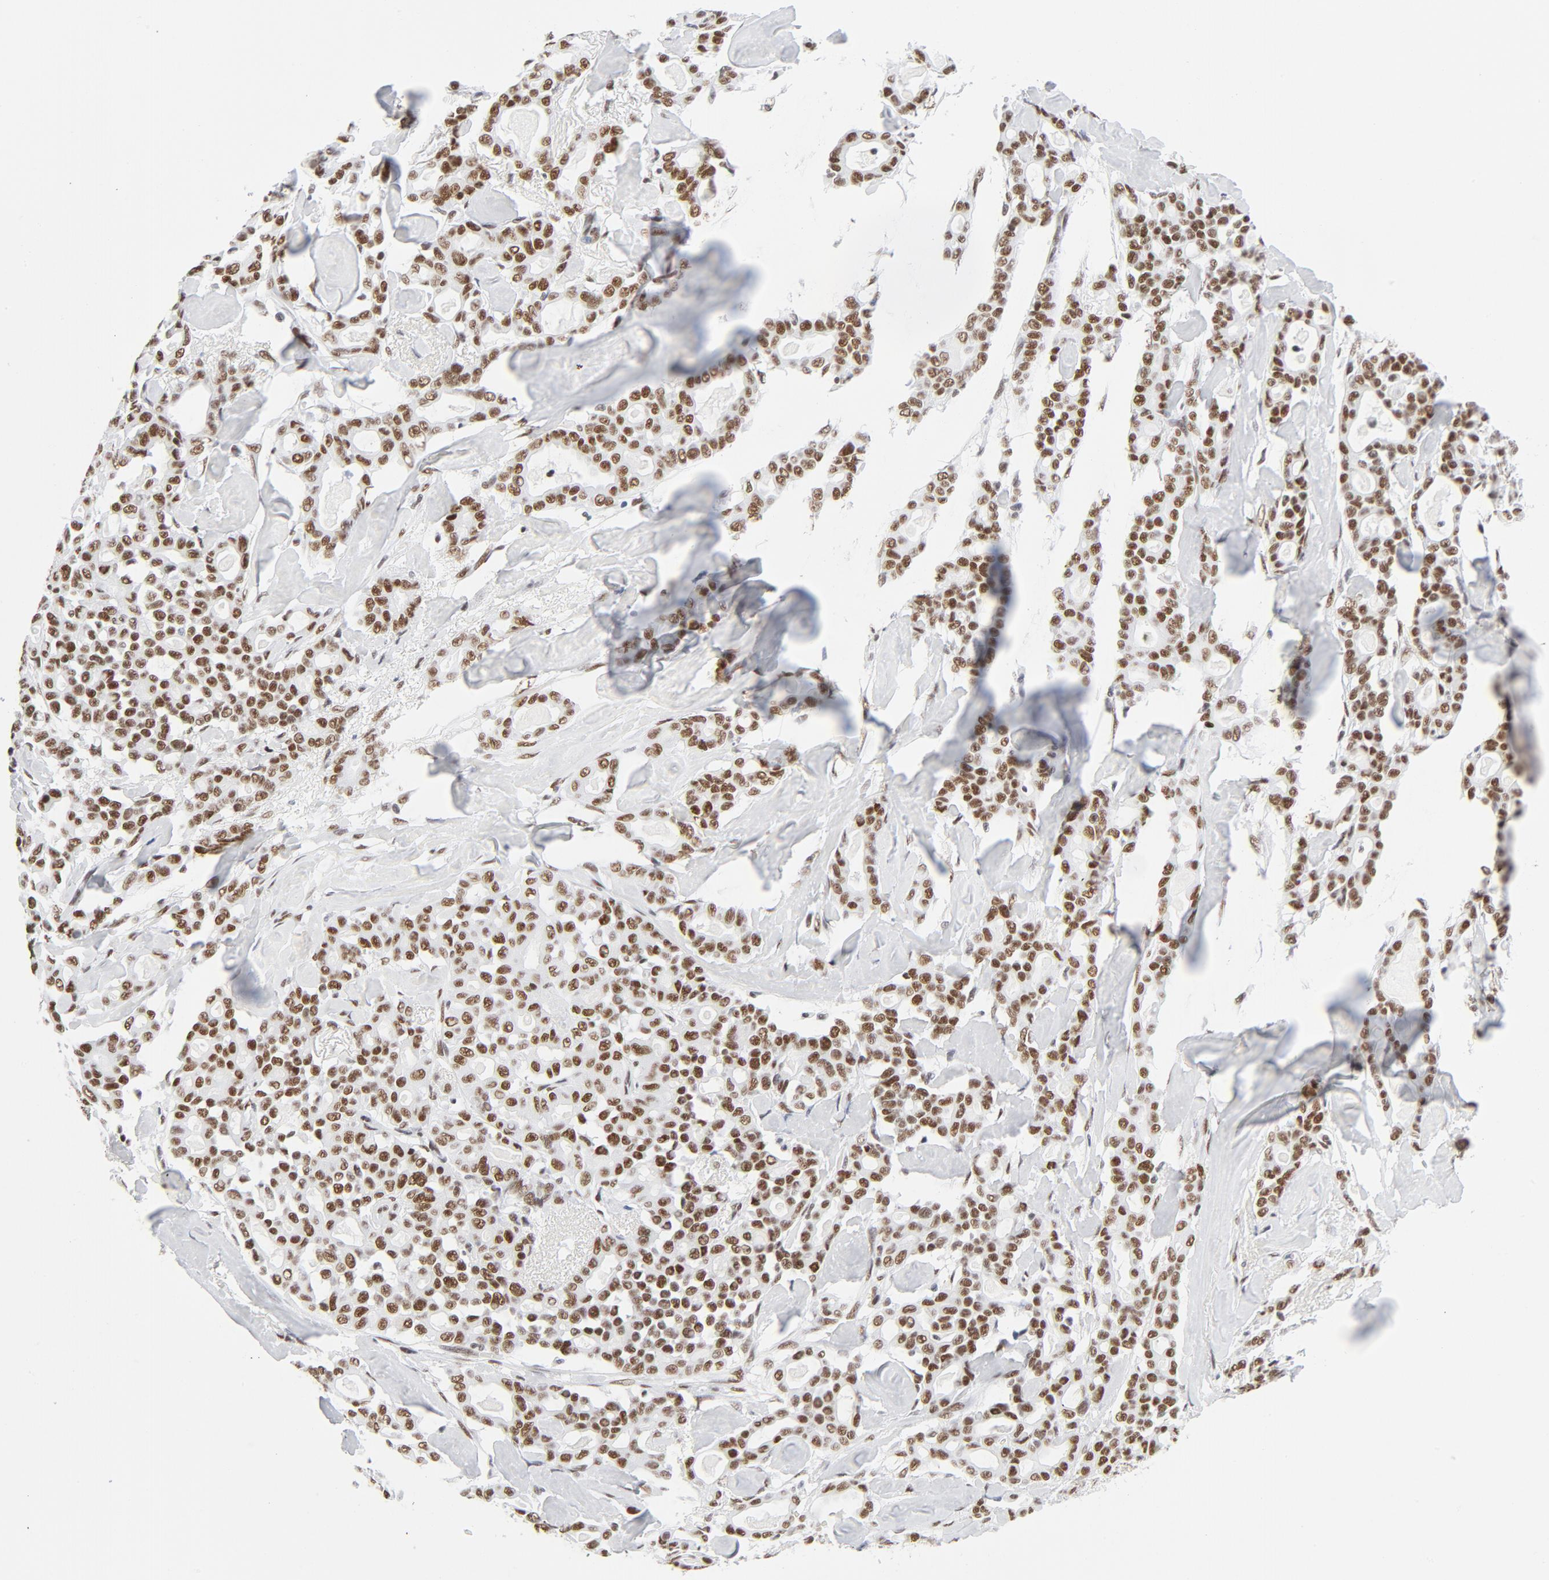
{"staining": {"intensity": "moderate", "quantity": ">75%", "location": "nuclear"}, "tissue": "pancreatic cancer", "cell_type": "Tumor cells", "image_type": "cancer", "snomed": [{"axis": "morphology", "description": "Adenocarcinoma, NOS"}, {"axis": "topography", "description": "Pancreas"}], "caption": "This histopathology image exhibits immunohistochemistry (IHC) staining of human pancreatic adenocarcinoma, with medium moderate nuclear staining in approximately >75% of tumor cells.", "gene": "ATF2", "patient": {"sex": "male", "age": 63}}